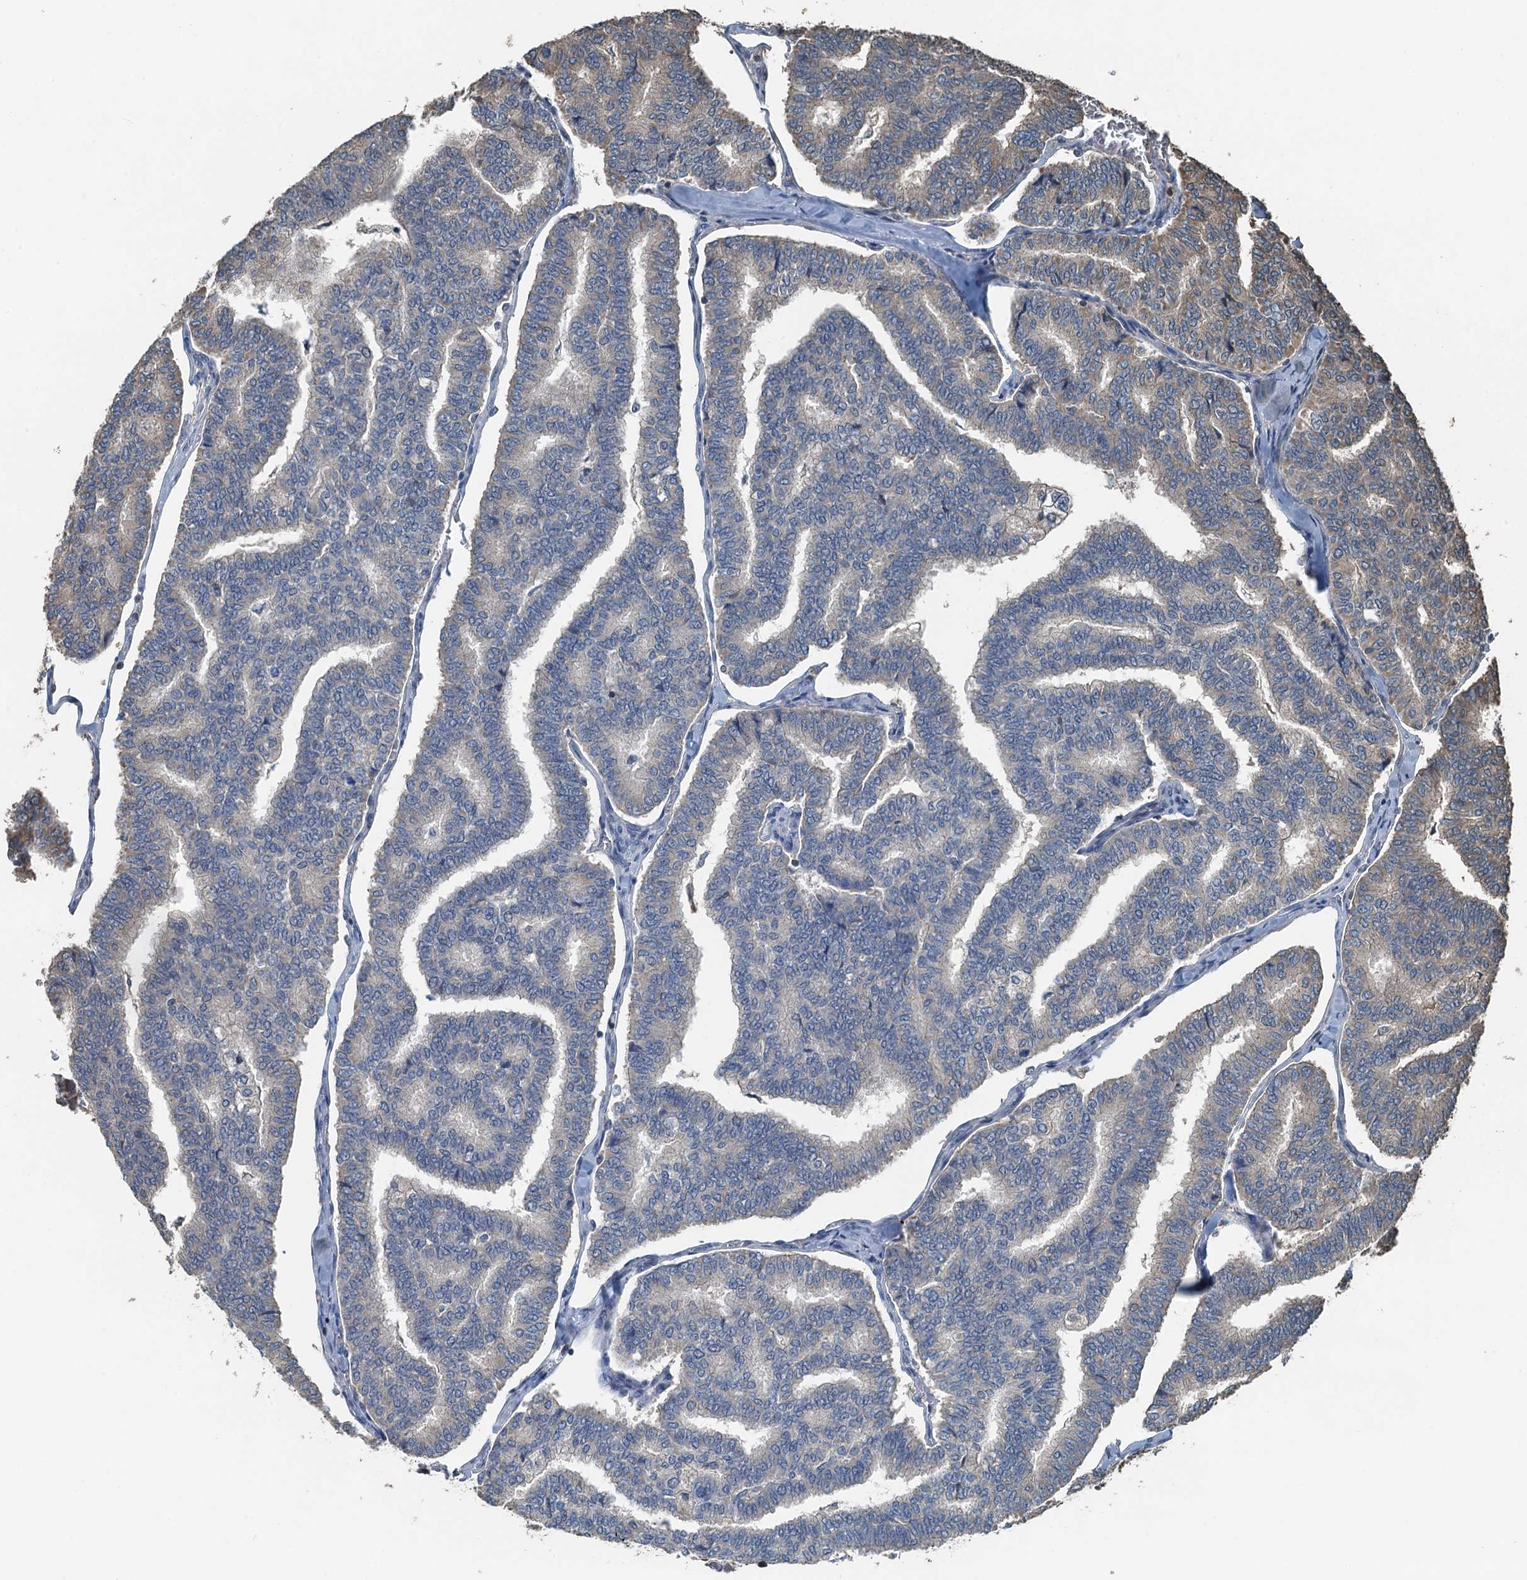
{"staining": {"intensity": "weak", "quantity": "<25%", "location": "cytoplasmic/membranous"}, "tissue": "thyroid cancer", "cell_type": "Tumor cells", "image_type": "cancer", "snomed": [{"axis": "morphology", "description": "Papillary adenocarcinoma, NOS"}, {"axis": "topography", "description": "Thyroid gland"}], "caption": "This is an immunohistochemistry micrograph of human thyroid cancer. There is no positivity in tumor cells.", "gene": "PIGN", "patient": {"sex": "female", "age": 35}}